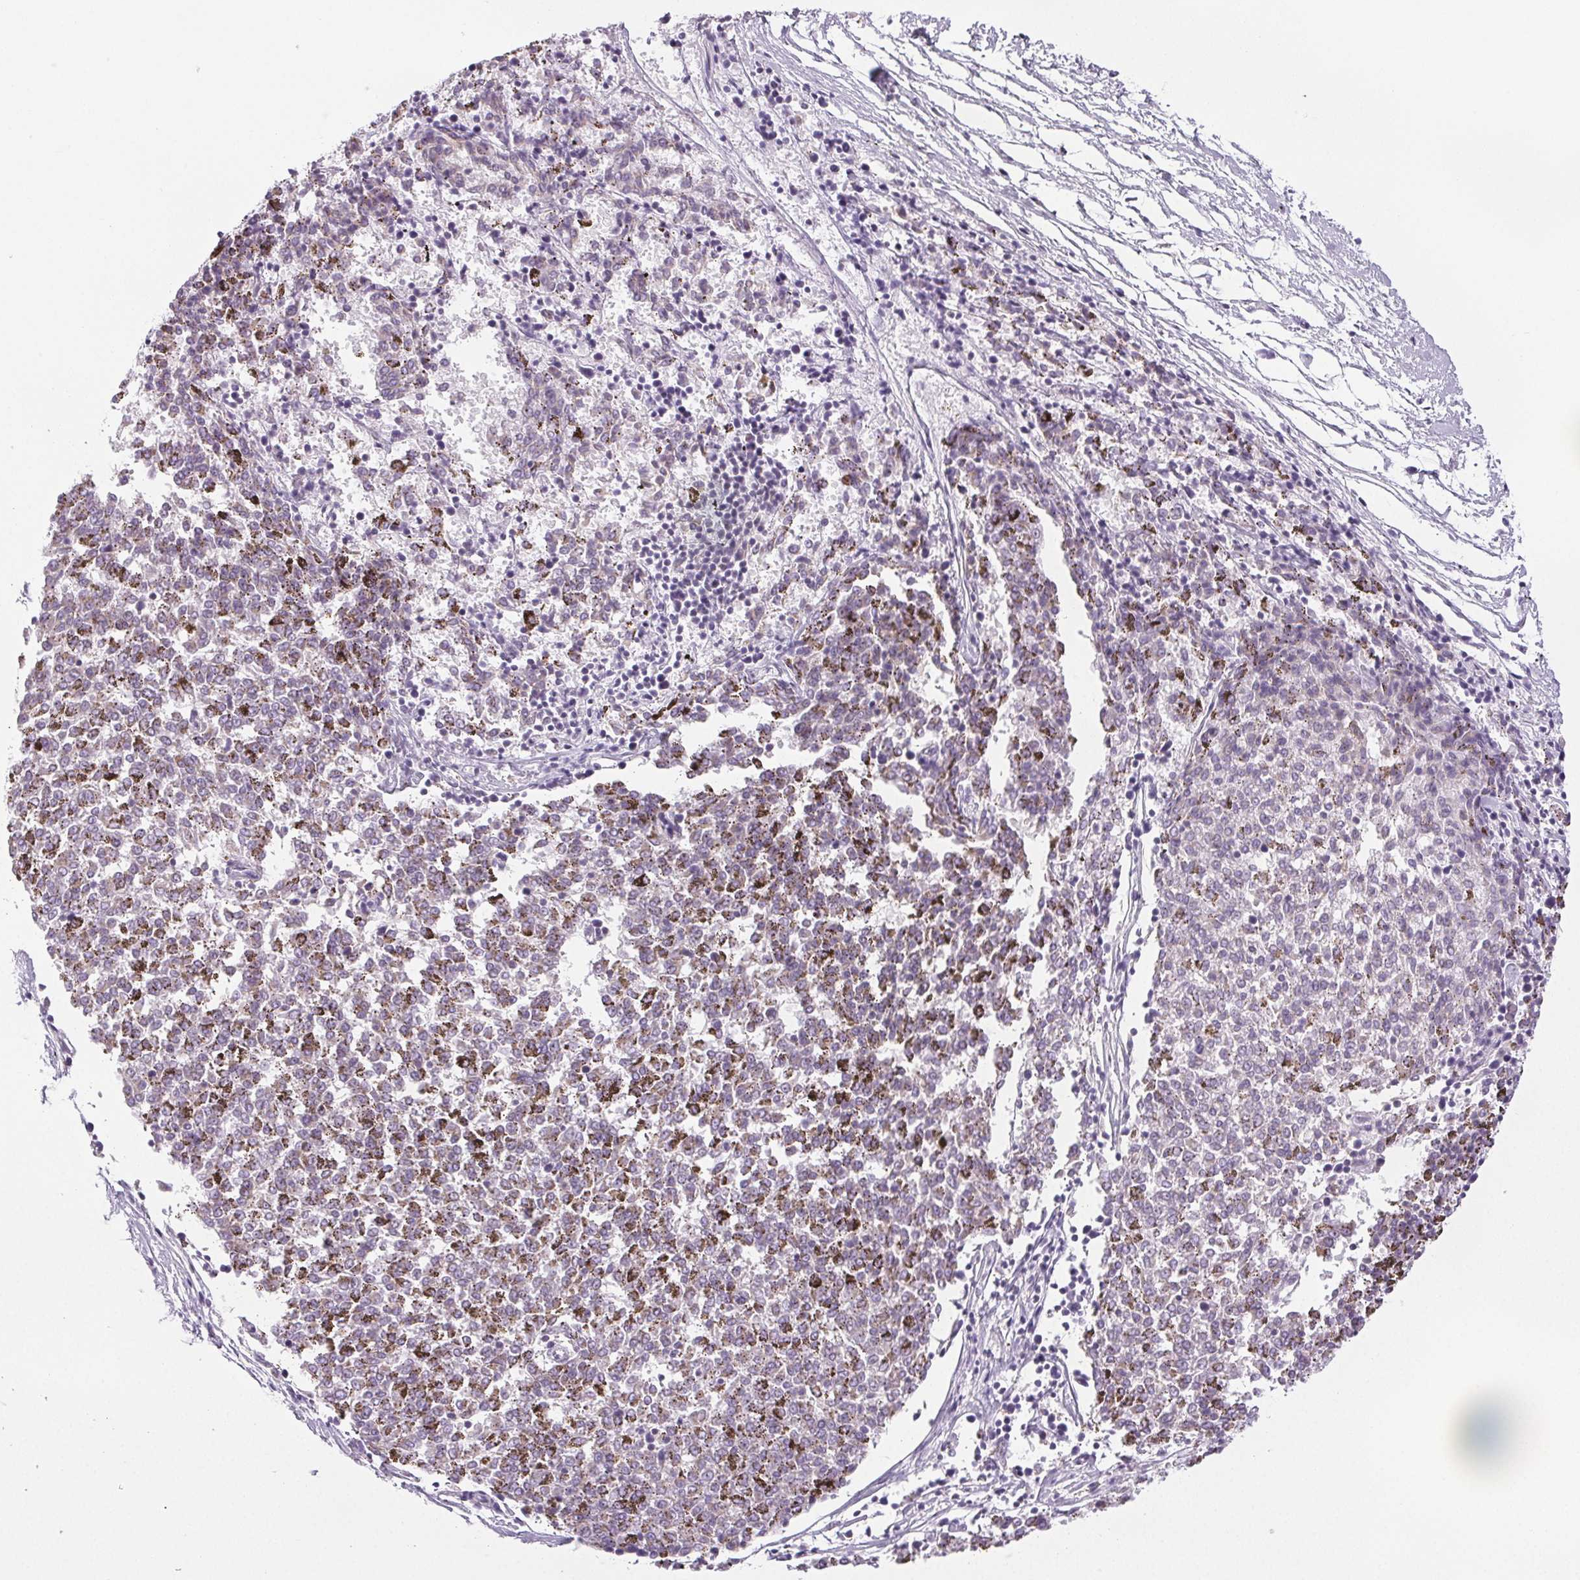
{"staining": {"intensity": "negative", "quantity": "none", "location": "none"}, "tissue": "melanoma", "cell_type": "Tumor cells", "image_type": "cancer", "snomed": [{"axis": "morphology", "description": "Malignant melanoma, NOS"}, {"axis": "topography", "description": "Skin"}], "caption": "This image is of malignant melanoma stained with immunohistochemistry (IHC) to label a protein in brown with the nuclei are counter-stained blue. There is no positivity in tumor cells. The staining was performed using DAB (3,3'-diaminobenzidine) to visualize the protein expression in brown, while the nuclei were stained in blue with hematoxylin (Magnification: 20x).", "gene": "COL7A1", "patient": {"sex": "female", "age": 72}}